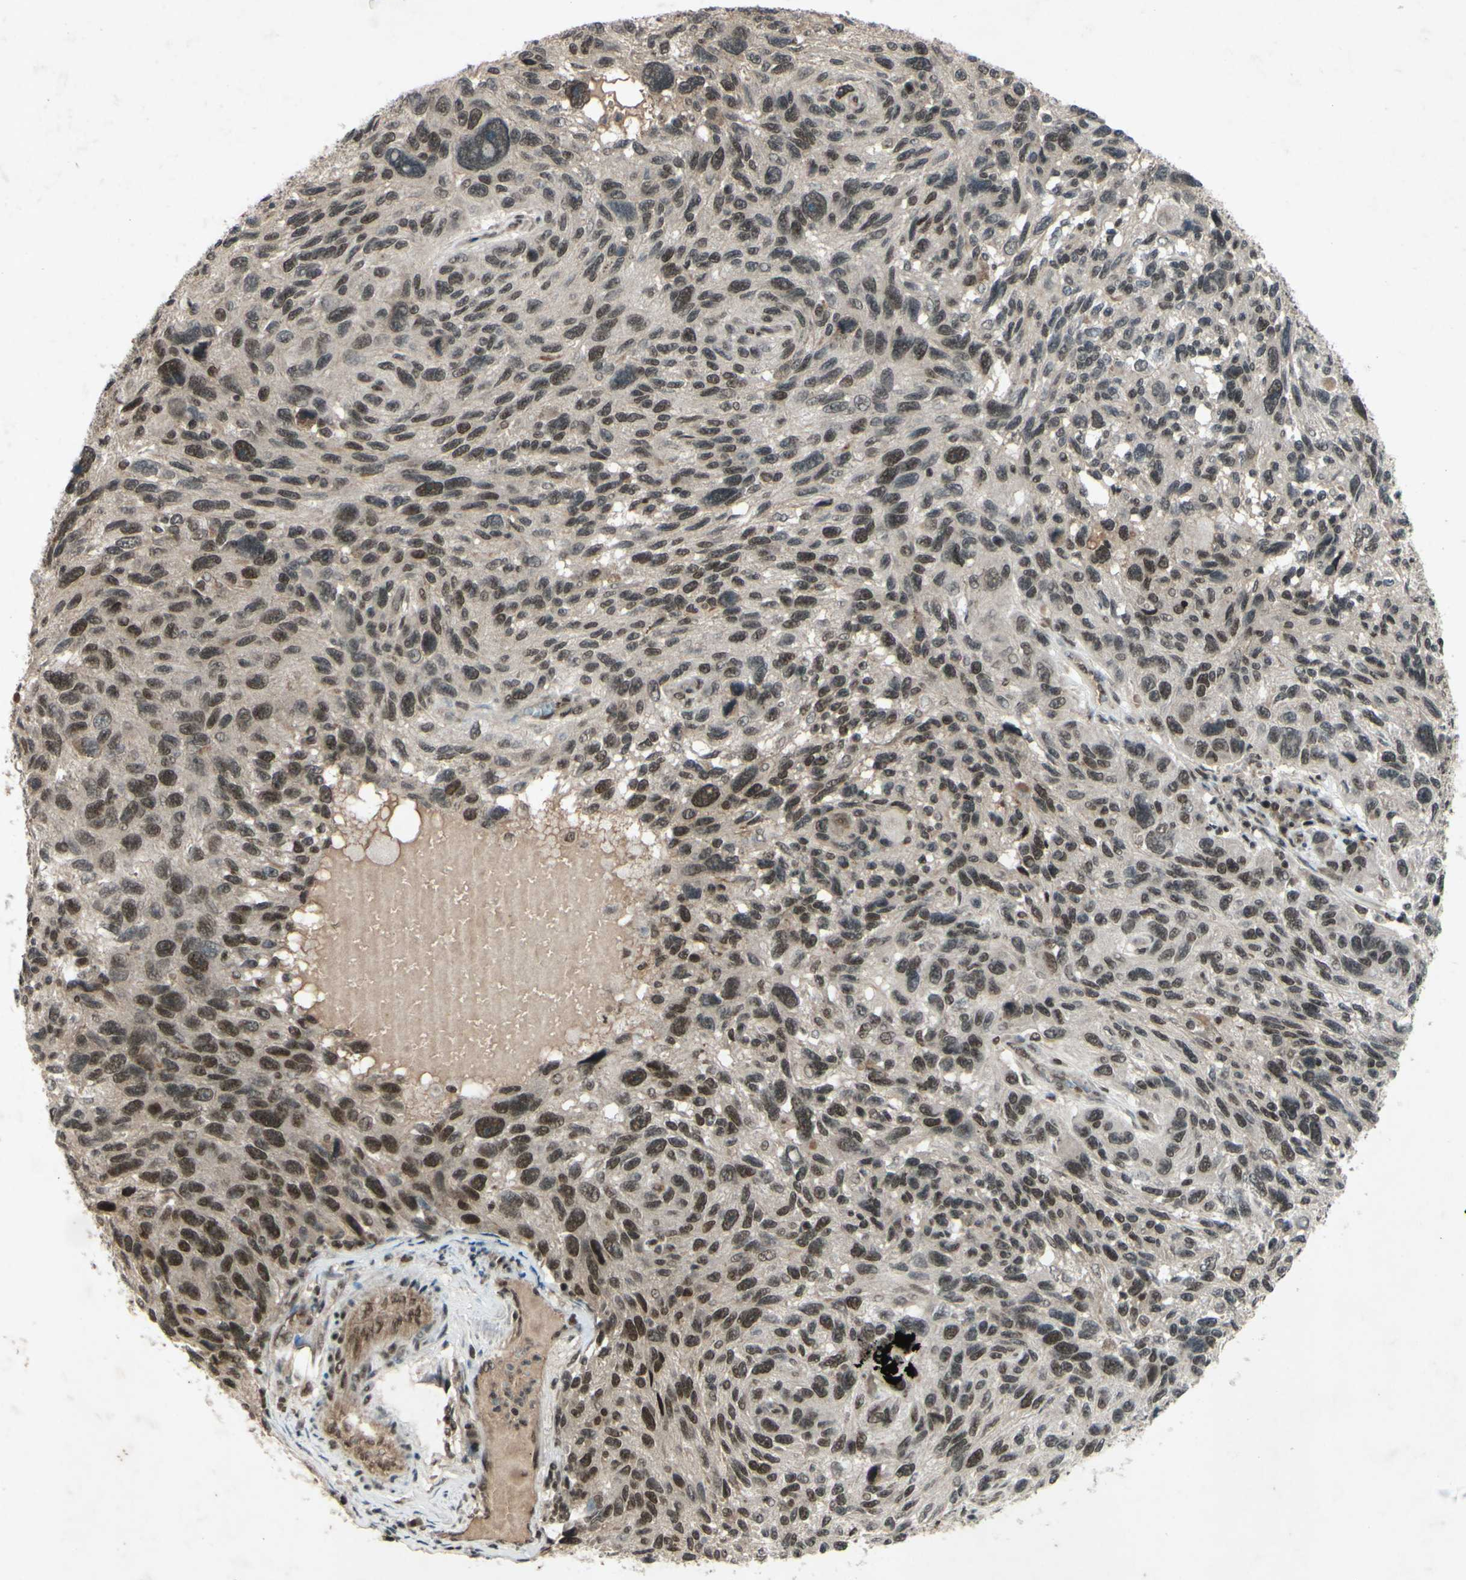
{"staining": {"intensity": "moderate", "quantity": ">75%", "location": "nuclear"}, "tissue": "melanoma", "cell_type": "Tumor cells", "image_type": "cancer", "snomed": [{"axis": "morphology", "description": "Malignant melanoma, NOS"}, {"axis": "topography", "description": "Skin"}], "caption": "Immunohistochemical staining of melanoma reveals moderate nuclear protein positivity in about >75% of tumor cells. Nuclei are stained in blue.", "gene": "SNW1", "patient": {"sex": "male", "age": 53}}